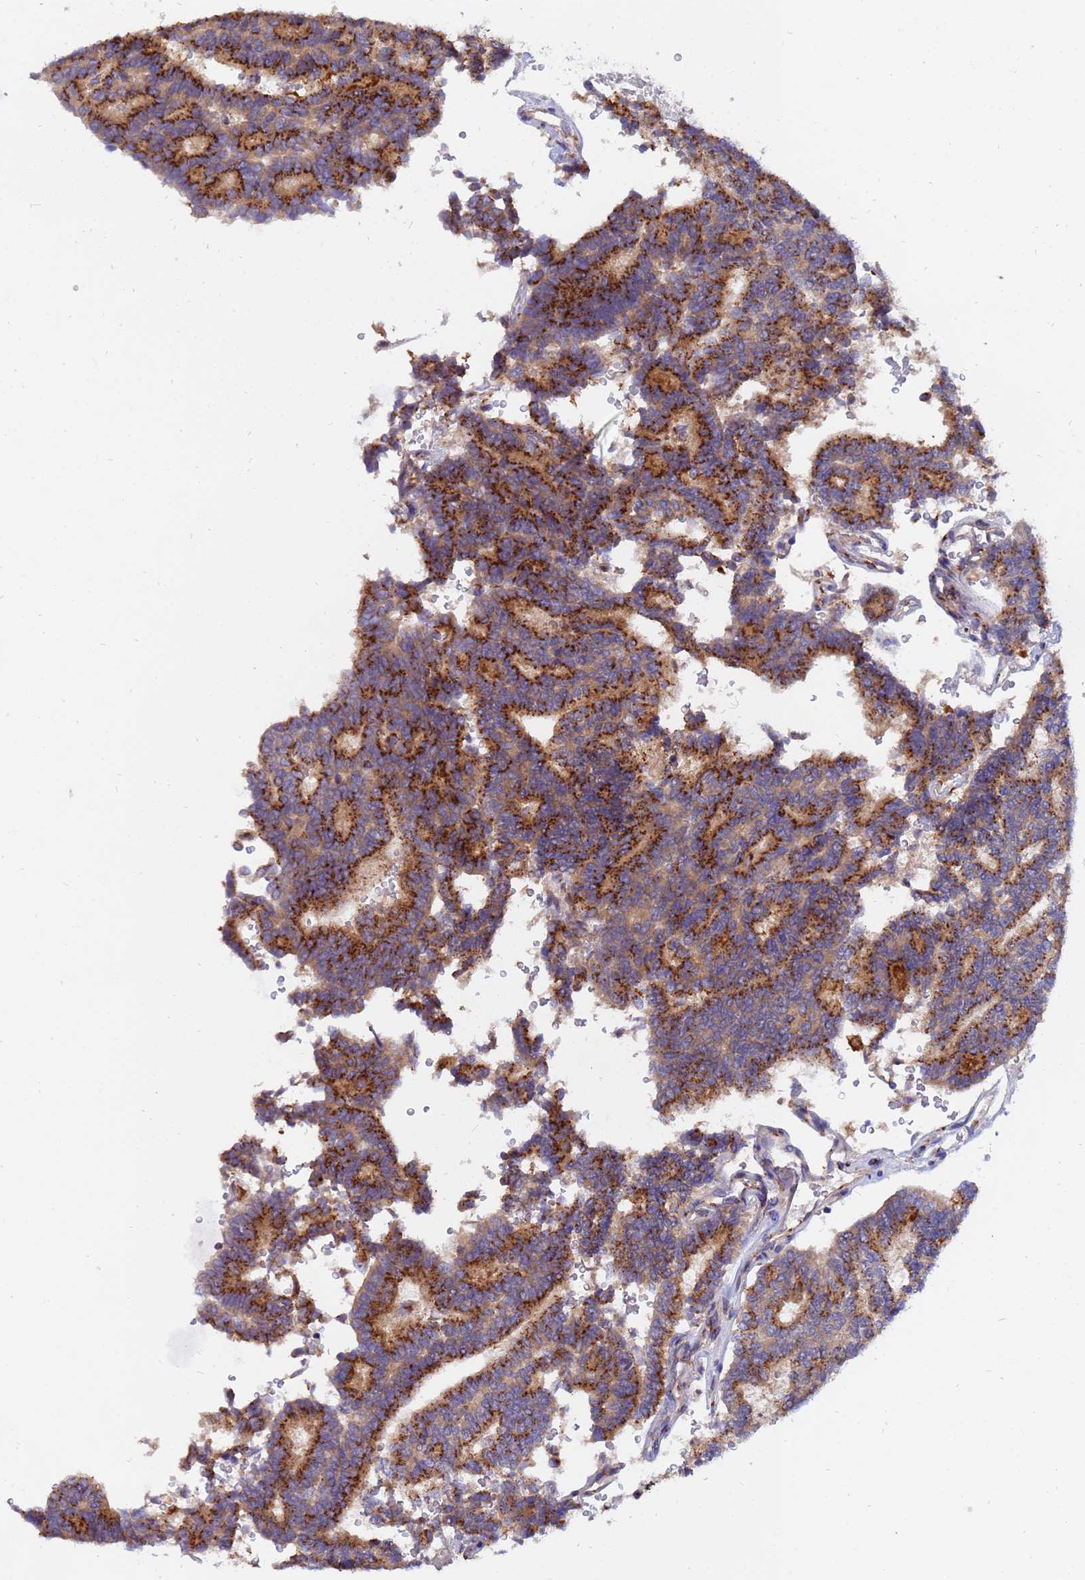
{"staining": {"intensity": "strong", "quantity": ">75%", "location": "cytoplasmic/membranous"}, "tissue": "thyroid cancer", "cell_type": "Tumor cells", "image_type": "cancer", "snomed": [{"axis": "morphology", "description": "Papillary adenocarcinoma, NOS"}, {"axis": "topography", "description": "Thyroid gland"}], "caption": "Immunohistochemical staining of human papillary adenocarcinoma (thyroid) demonstrates high levels of strong cytoplasmic/membranous protein expression in about >75% of tumor cells. The protein is shown in brown color, while the nuclei are stained blue.", "gene": "HPS3", "patient": {"sex": "female", "age": 35}}